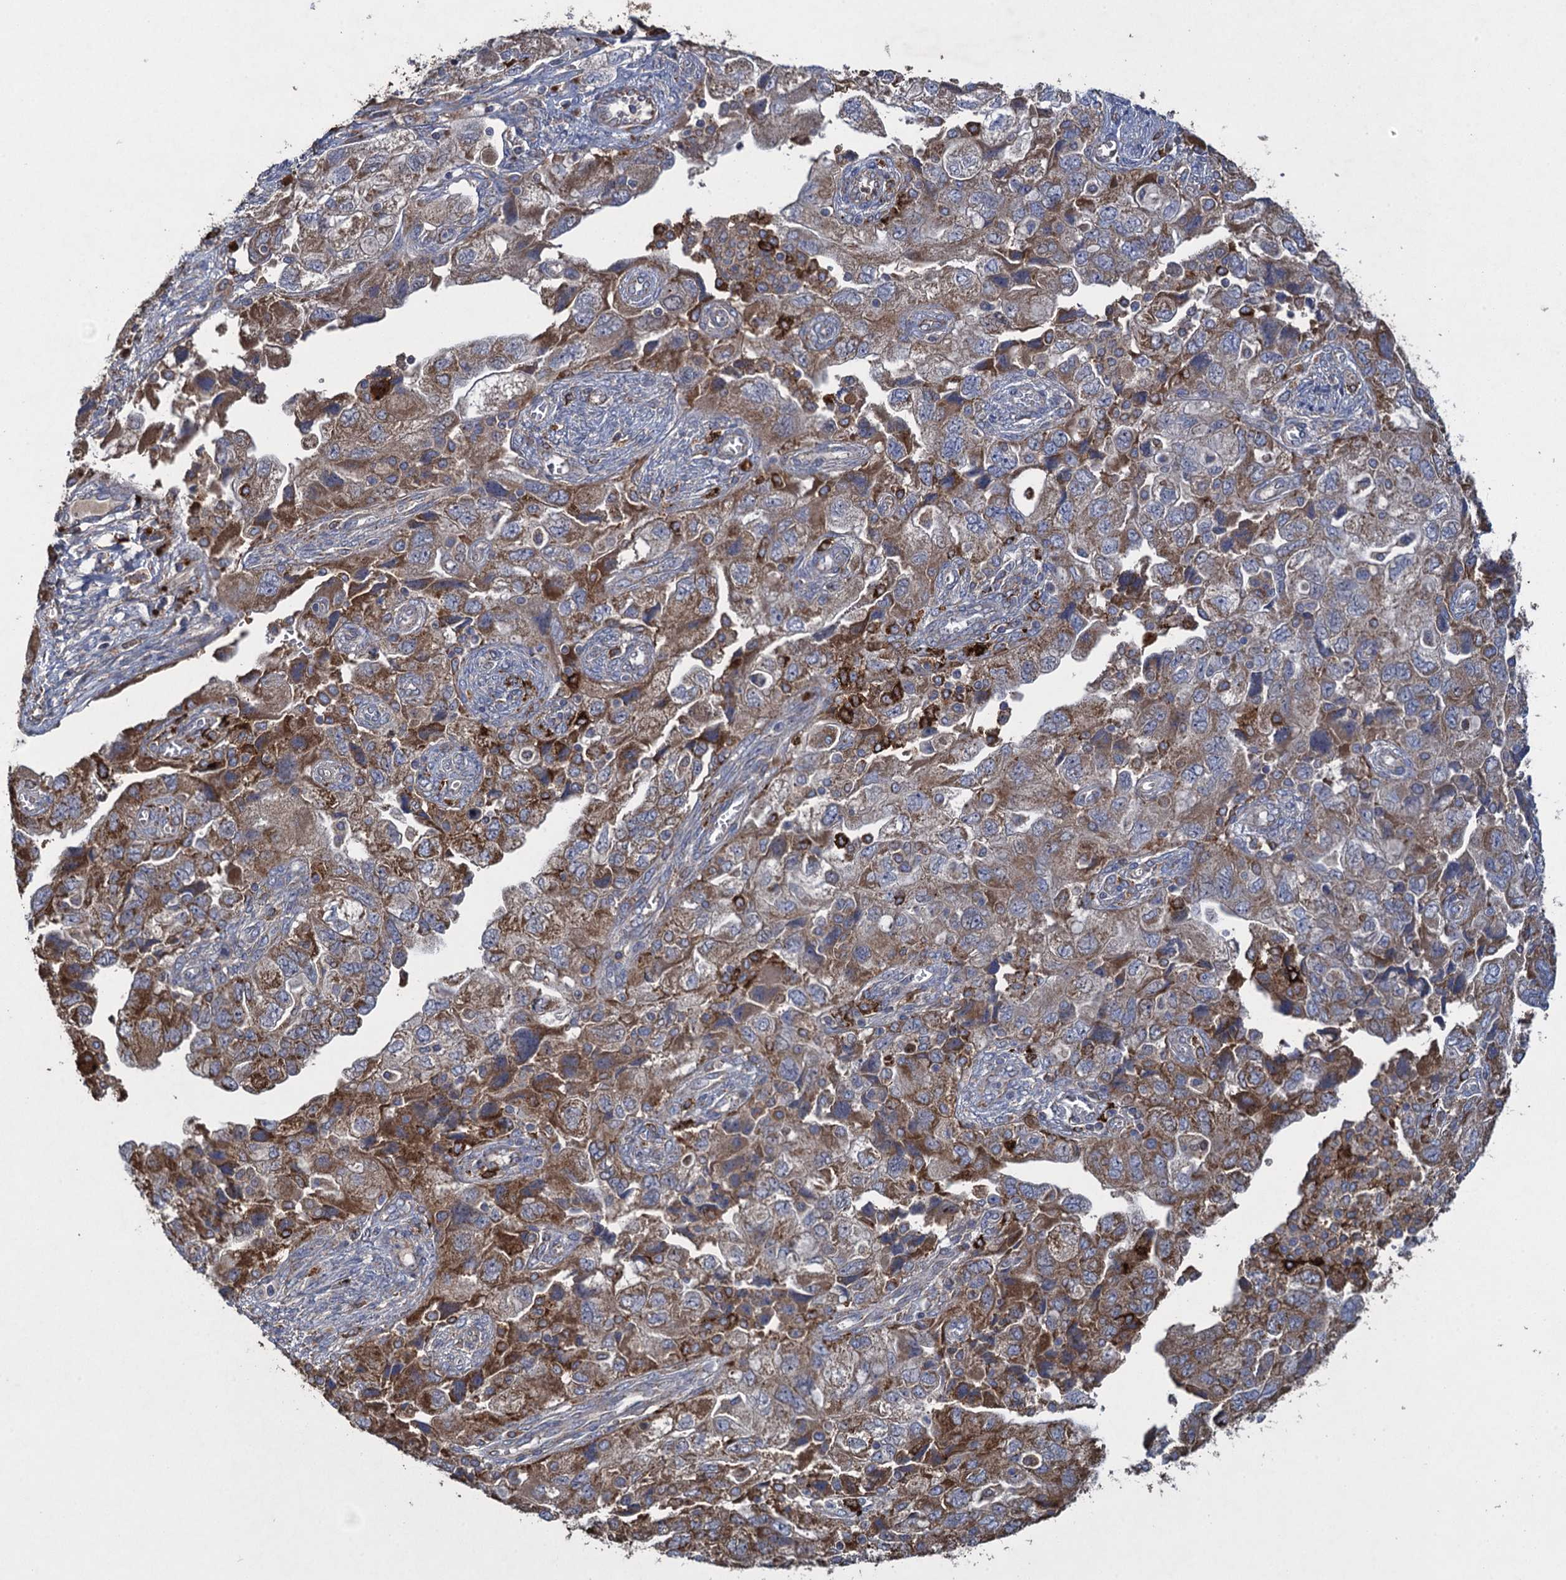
{"staining": {"intensity": "moderate", "quantity": "25%-75%", "location": "cytoplasmic/membranous"}, "tissue": "ovarian cancer", "cell_type": "Tumor cells", "image_type": "cancer", "snomed": [{"axis": "morphology", "description": "Carcinoma, NOS"}, {"axis": "morphology", "description": "Cystadenocarcinoma, serous, NOS"}, {"axis": "topography", "description": "Ovary"}], "caption": "The immunohistochemical stain labels moderate cytoplasmic/membranous staining in tumor cells of ovarian cancer (serous cystadenocarcinoma) tissue.", "gene": "TXNDC11", "patient": {"sex": "female", "age": 69}}